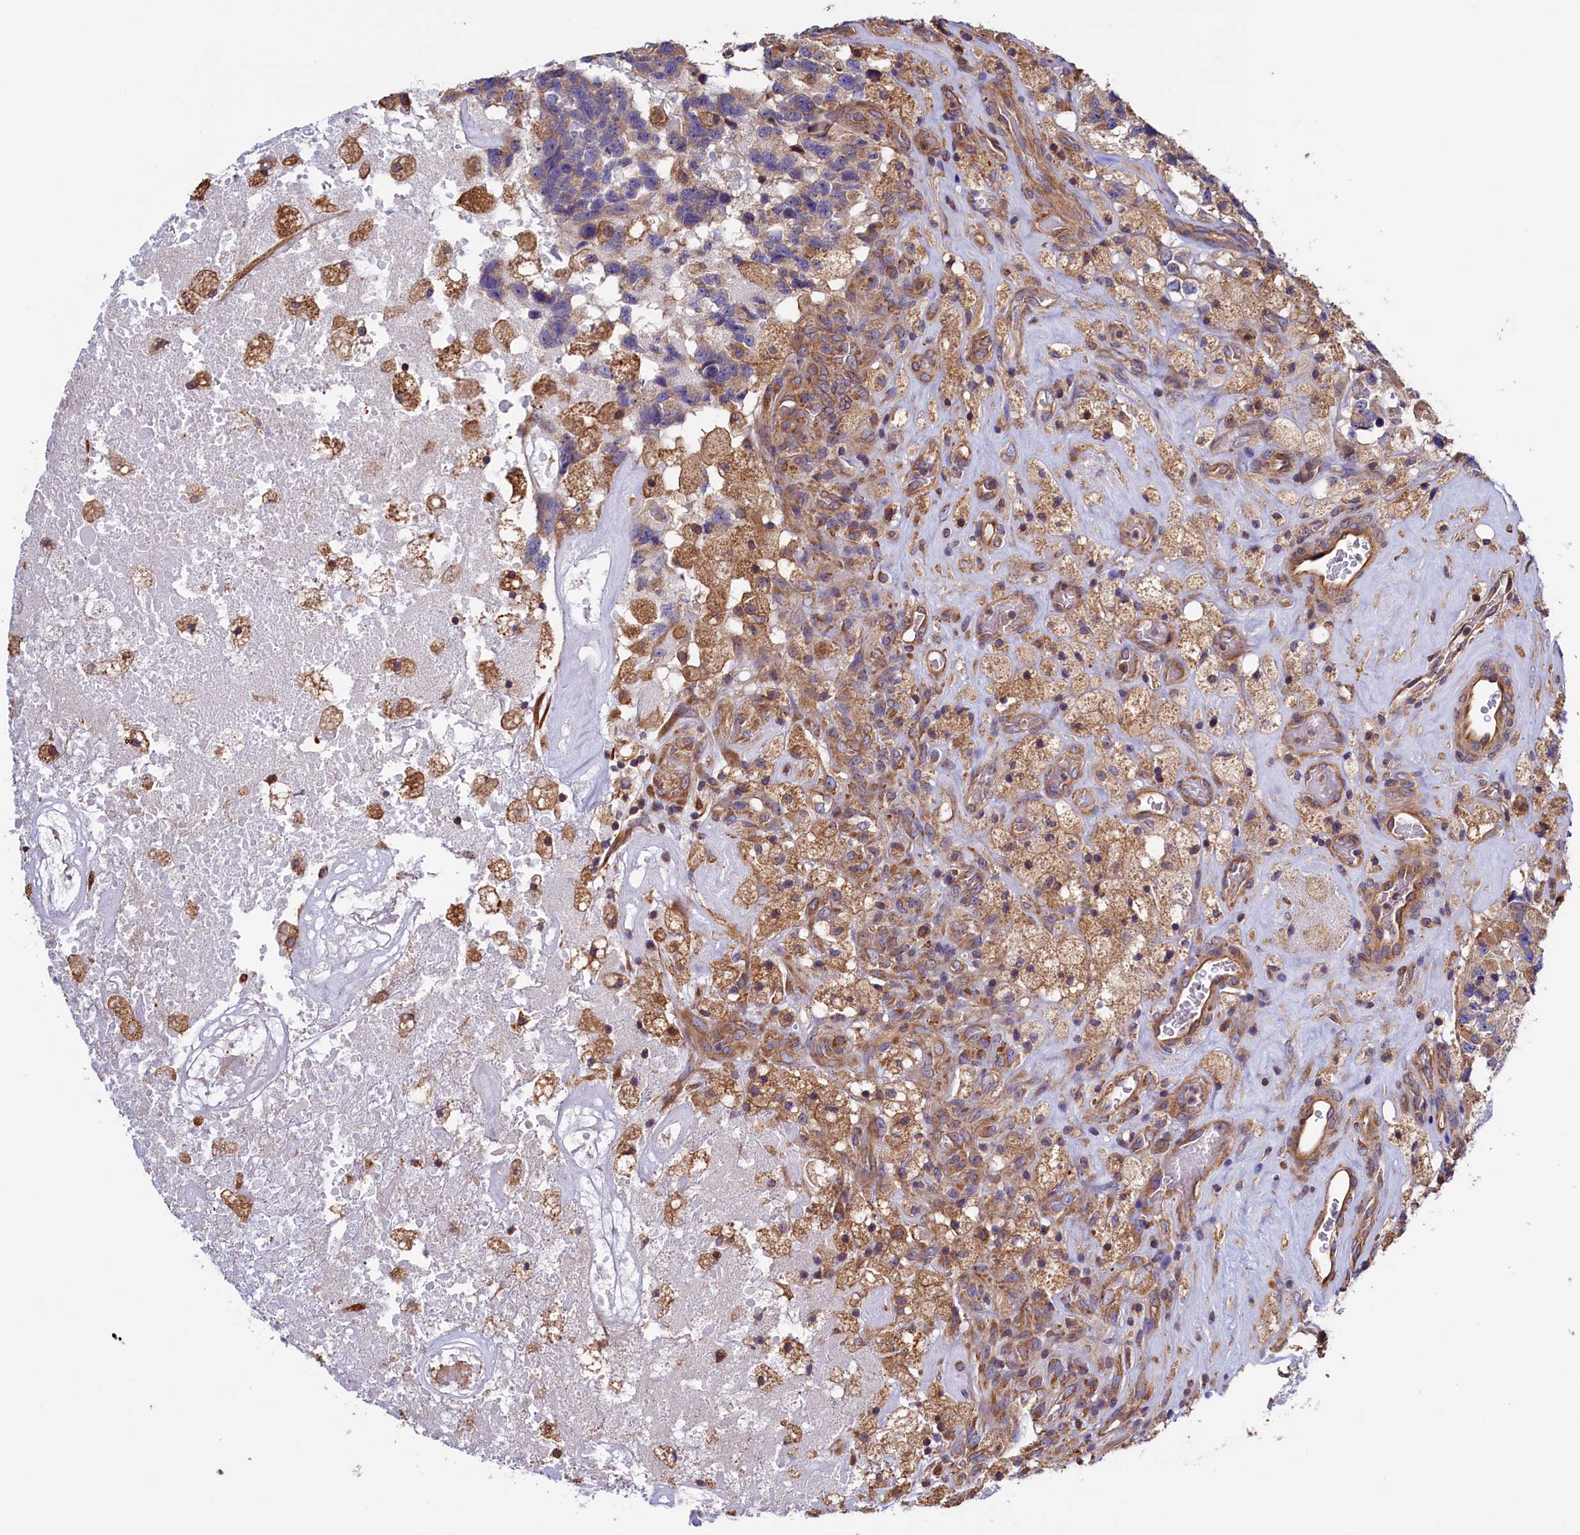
{"staining": {"intensity": "negative", "quantity": "none", "location": "none"}, "tissue": "glioma", "cell_type": "Tumor cells", "image_type": "cancer", "snomed": [{"axis": "morphology", "description": "Glioma, malignant, High grade"}, {"axis": "topography", "description": "Brain"}], "caption": "Tumor cells show no significant positivity in glioma. Nuclei are stained in blue.", "gene": "ATXN2L", "patient": {"sex": "male", "age": 76}}